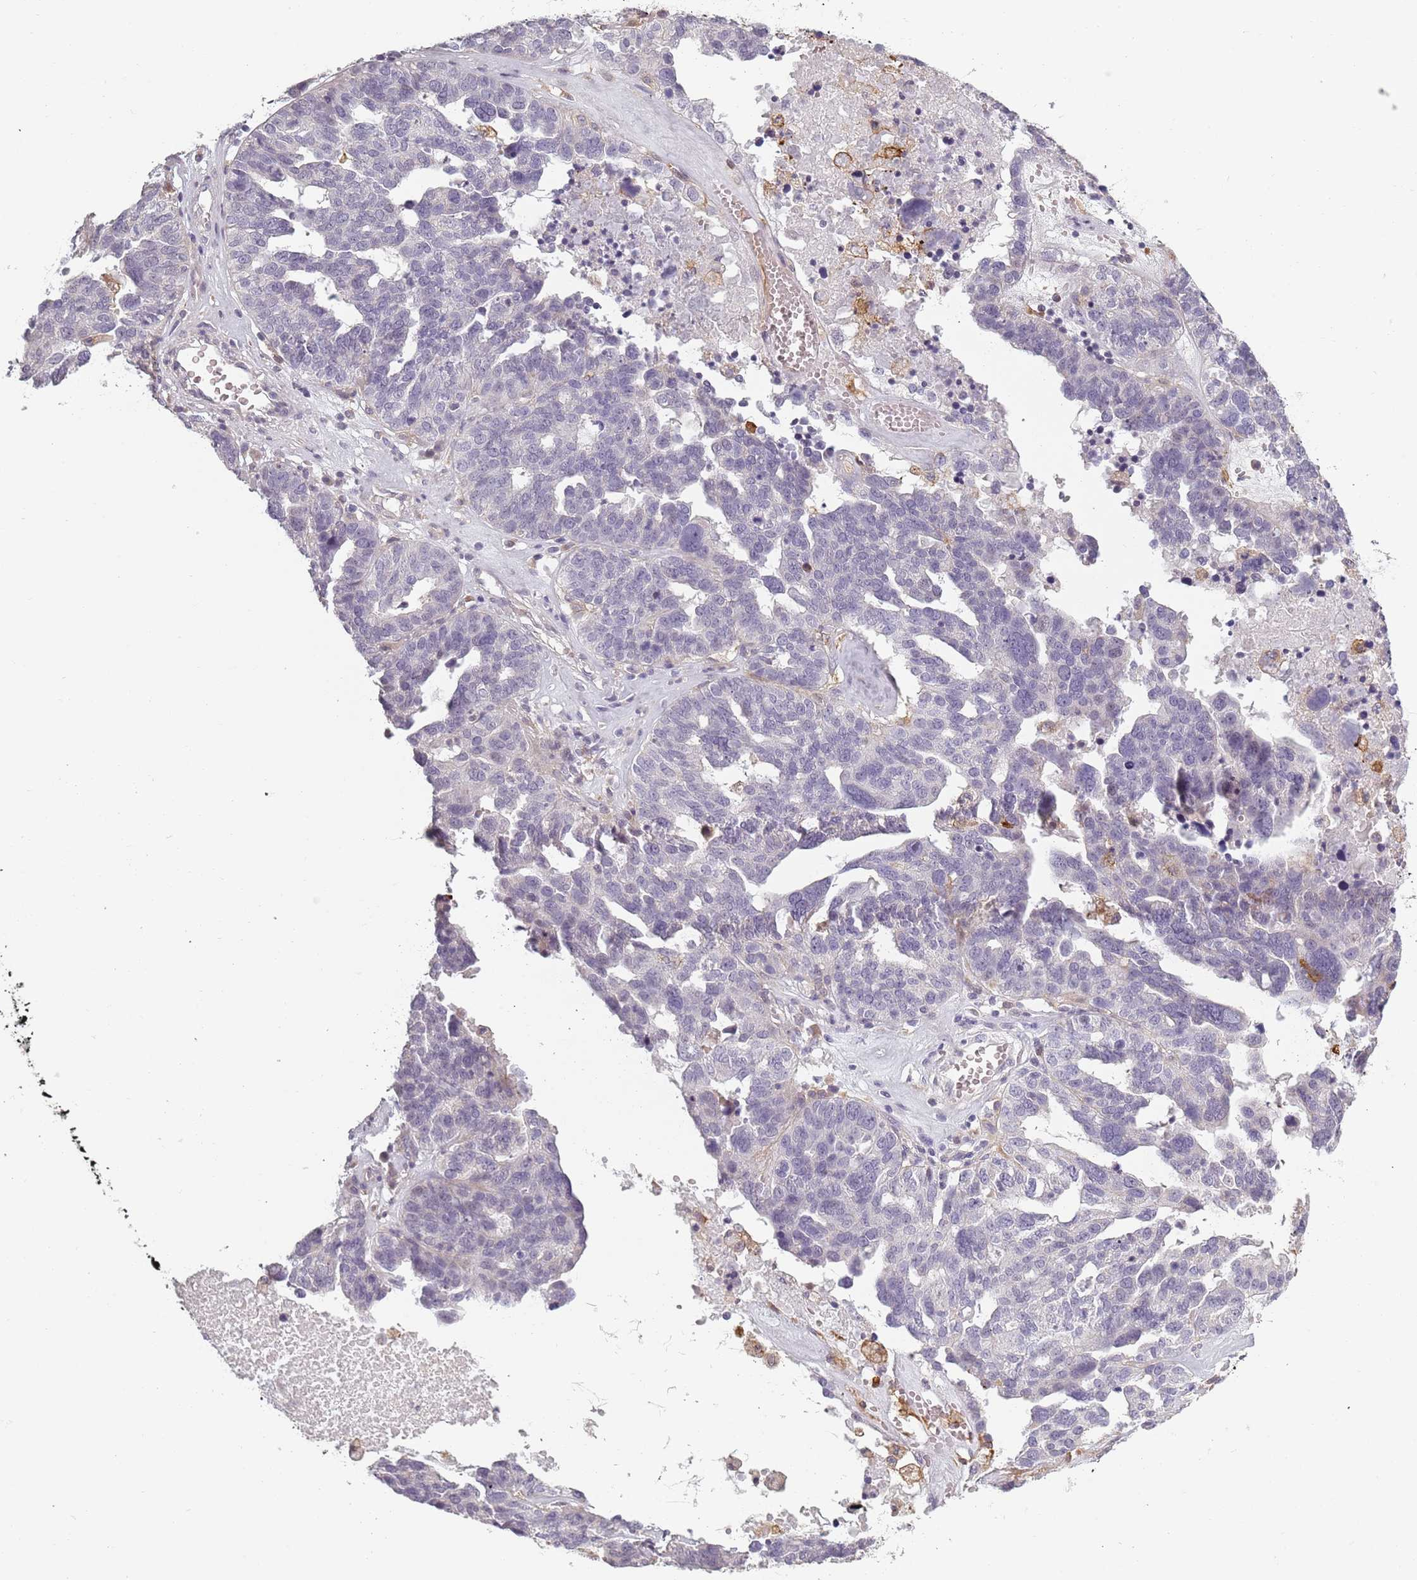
{"staining": {"intensity": "negative", "quantity": "none", "location": "none"}, "tissue": "ovarian cancer", "cell_type": "Tumor cells", "image_type": "cancer", "snomed": [{"axis": "morphology", "description": "Cystadenocarcinoma, serous, NOS"}, {"axis": "topography", "description": "Ovary"}], "caption": "Ovarian serous cystadenocarcinoma was stained to show a protein in brown. There is no significant staining in tumor cells. (DAB IHC visualized using brightfield microscopy, high magnification).", "gene": "CC2D2B", "patient": {"sex": "female", "age": 59}}